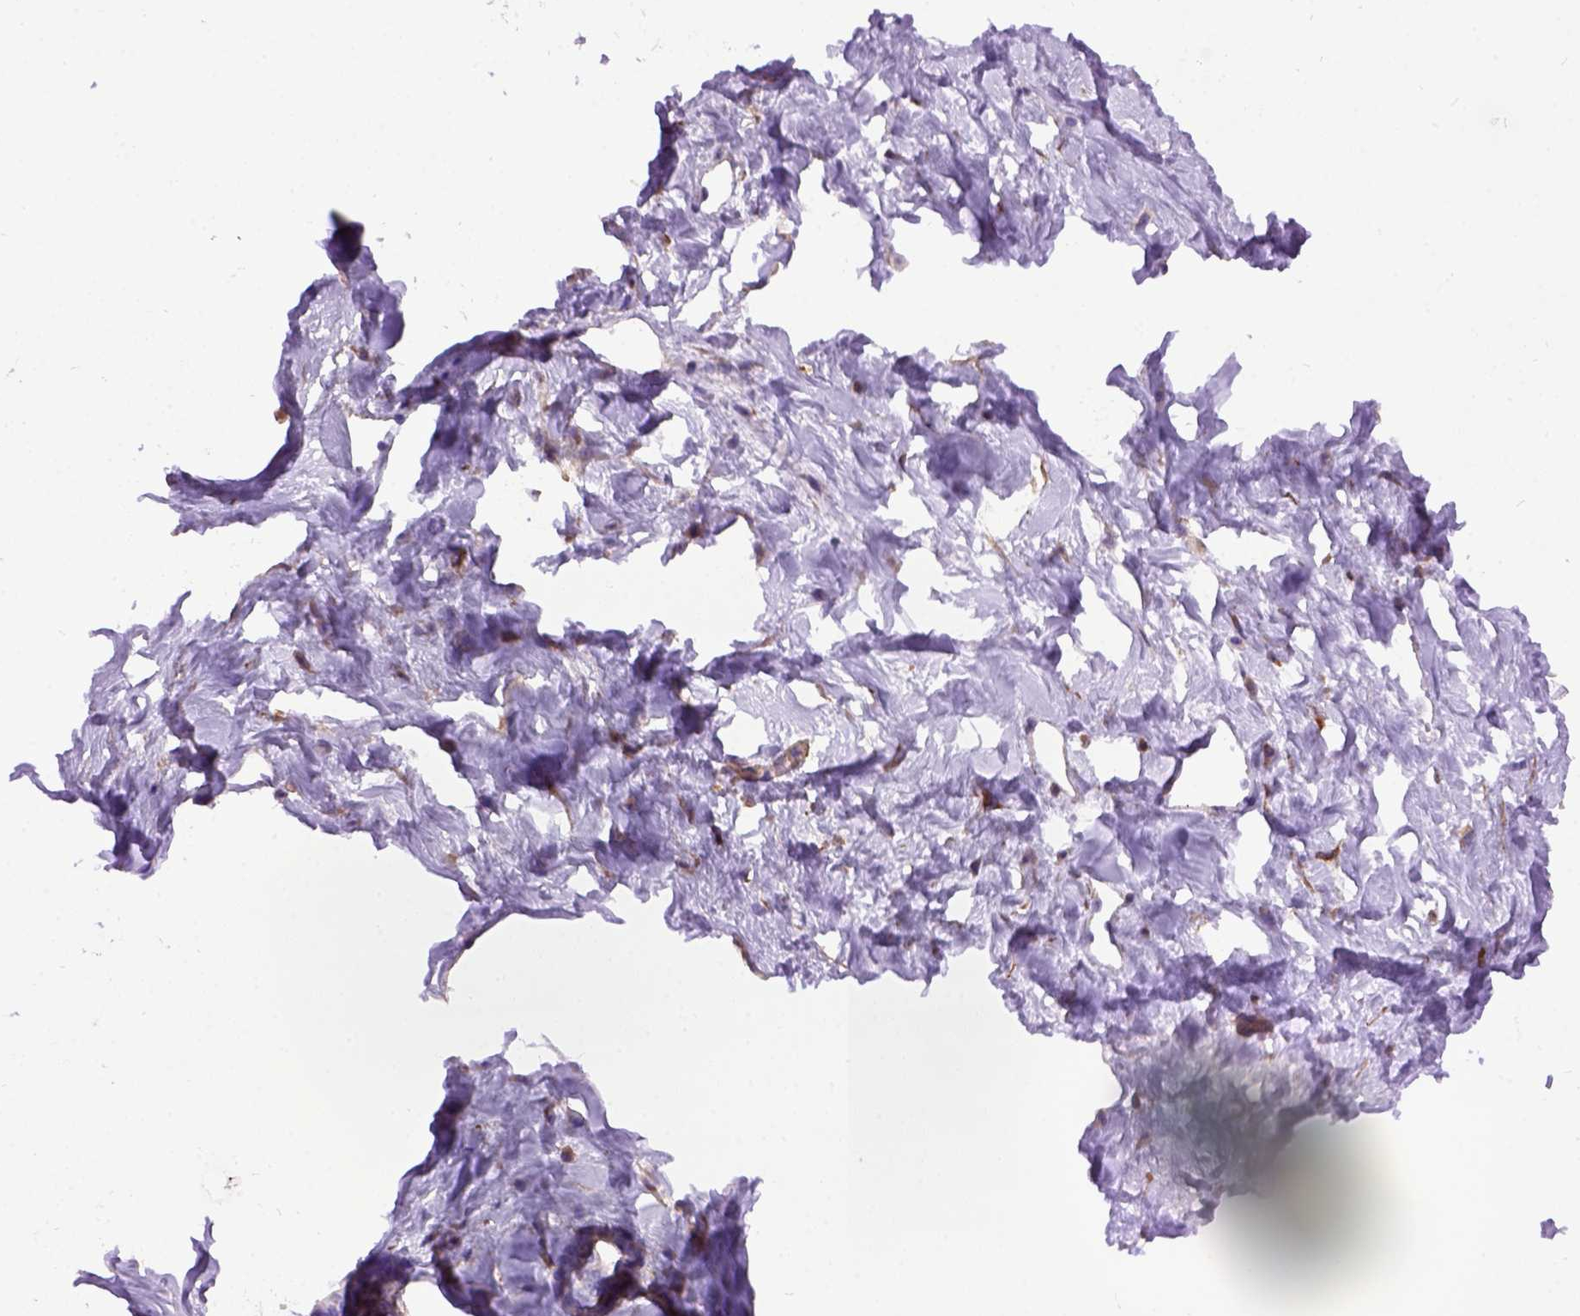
{"staining": {"intensity": "negative", "quantity": "none", "location": "none"}, "tissue": "breast", "cell_type": "Adipocytes", "image_type": "normal", "snomed": [{"axis": "morphology", "description": "Normal tissue, NOS"}, {"axis": "topography", "description": "Breast"}], "caption": "Immunohistochemistry (IHC) image of normal breast stained for a protein (brown), which shows no staining in adipocytes.", "gene": "MVP", "patient": {"sex": "female", "age": 45}}